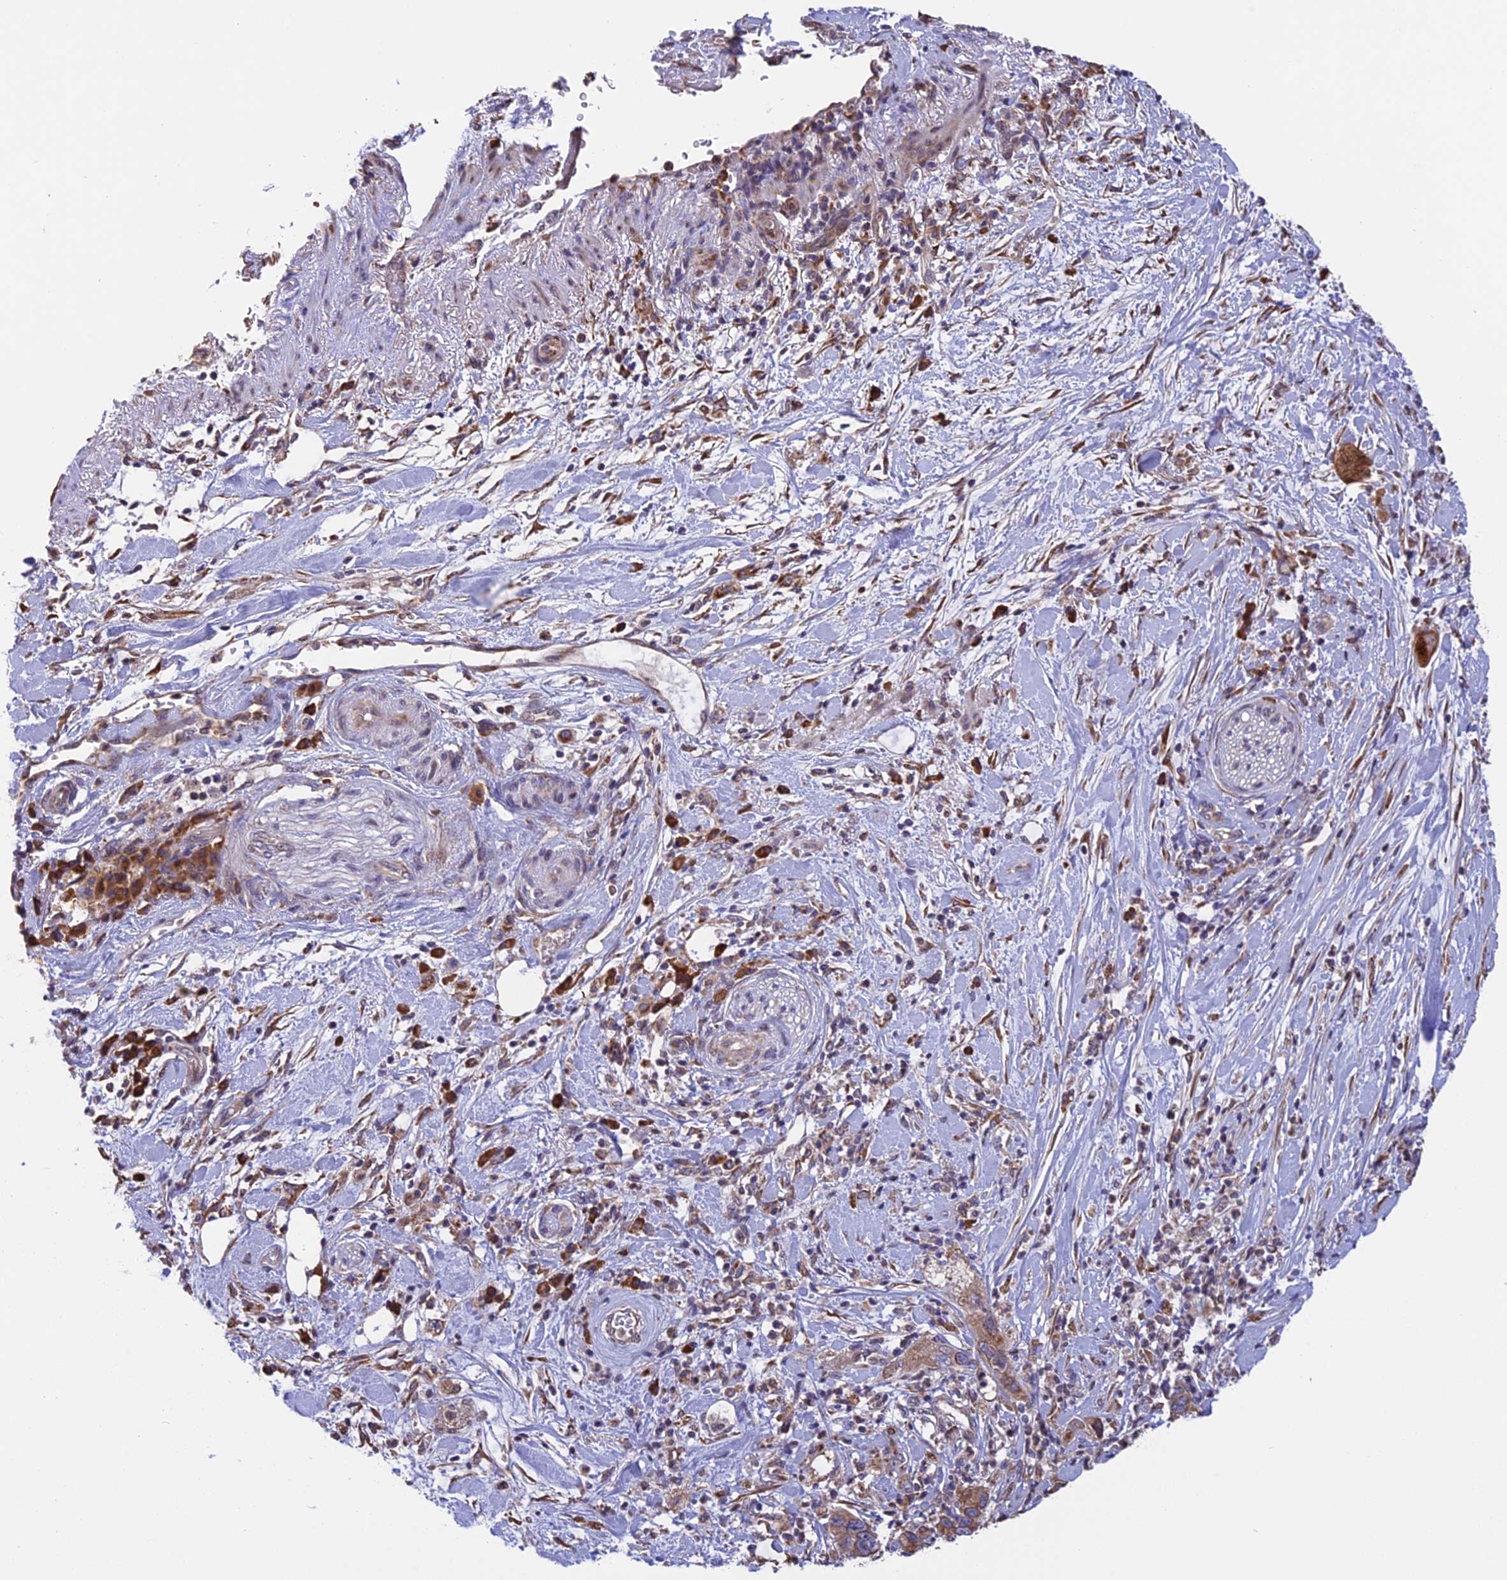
{"staining": {"intensity": "moderate", "quantity": ">75%", "location": "cytoplasmic/membranous"}, "tissue": "pancreatic cancer", "cell_type": "Tumor cells", "image_type": "cancer", "snomed": [{"axis": "morphology", "description": "Adenocarcinoma, NOS"}, {"axis": "topography", "description": "Pancreas"}], "caption": "Immunohistochemical staining of human pancreatic cancer displays medium levels of moderate cytoplasmic/membranous protein staining in about >75% of tumor cells.", "gene": "DMRTA2", "patient": {"sex": "female", "age": 71}}